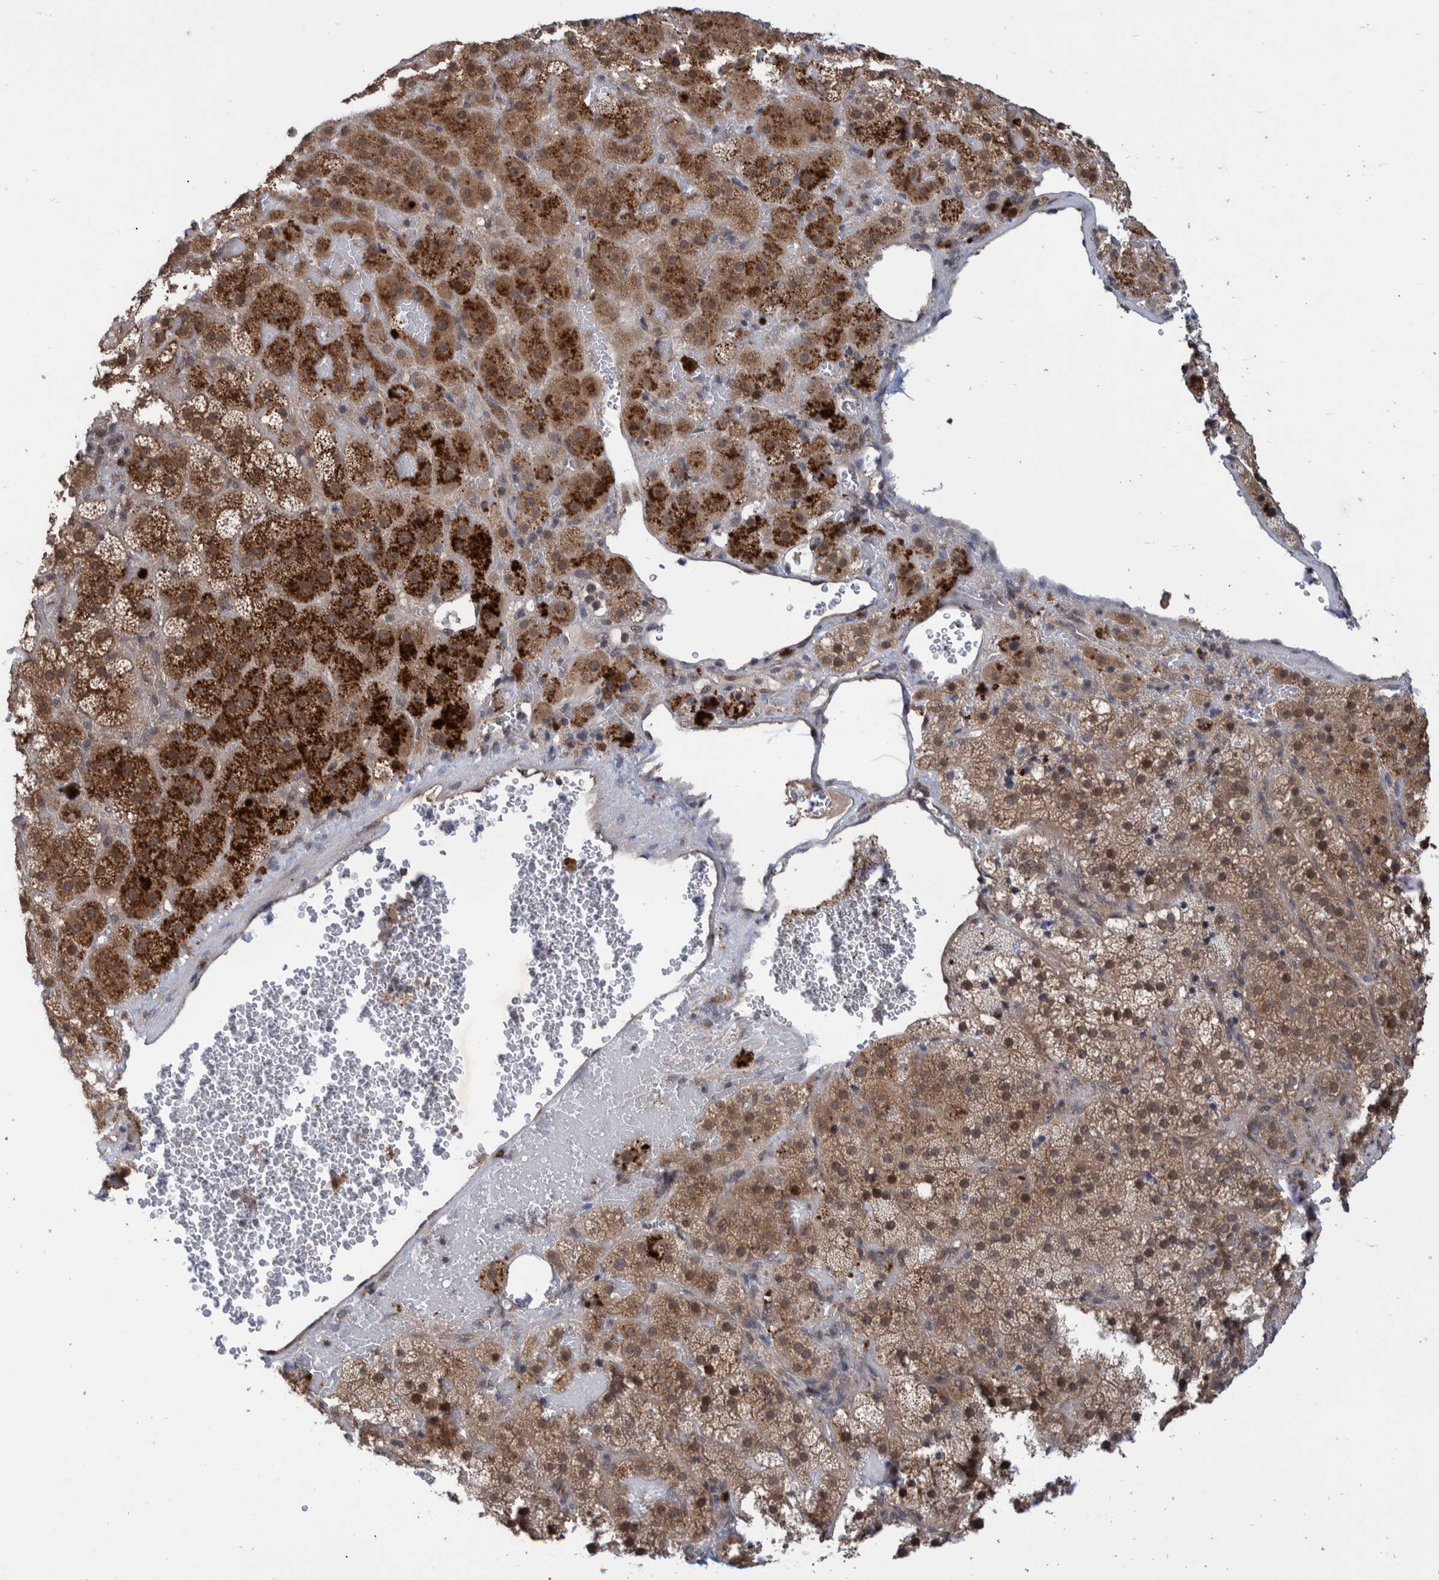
{"staining": {"intensity": "strong", "quantity": "25%-75%", "location": "cytoplasmic/membranous,nuclear"}, "tissue": "adrenal gland", "cell_type": "Glandular cells", "image_type": "normal", "snomed": [{"axis": "morphology", "description": "Normal tissue, NOS"}, {"axis": "topography", "description": "Adrenal gland"}], "caption": "Glandular cells exhibit strong cytoplasmic/membranous,nuclear positivity in about 25%-75% of cells in unremarkable adrenal gland. (DAB (3,3'-diaminobenzidine) IHC, brown staining for protein, blue staining for nuclei).", "gene": "PLPBP", "patient": {"sex": "female", "age": 59}}